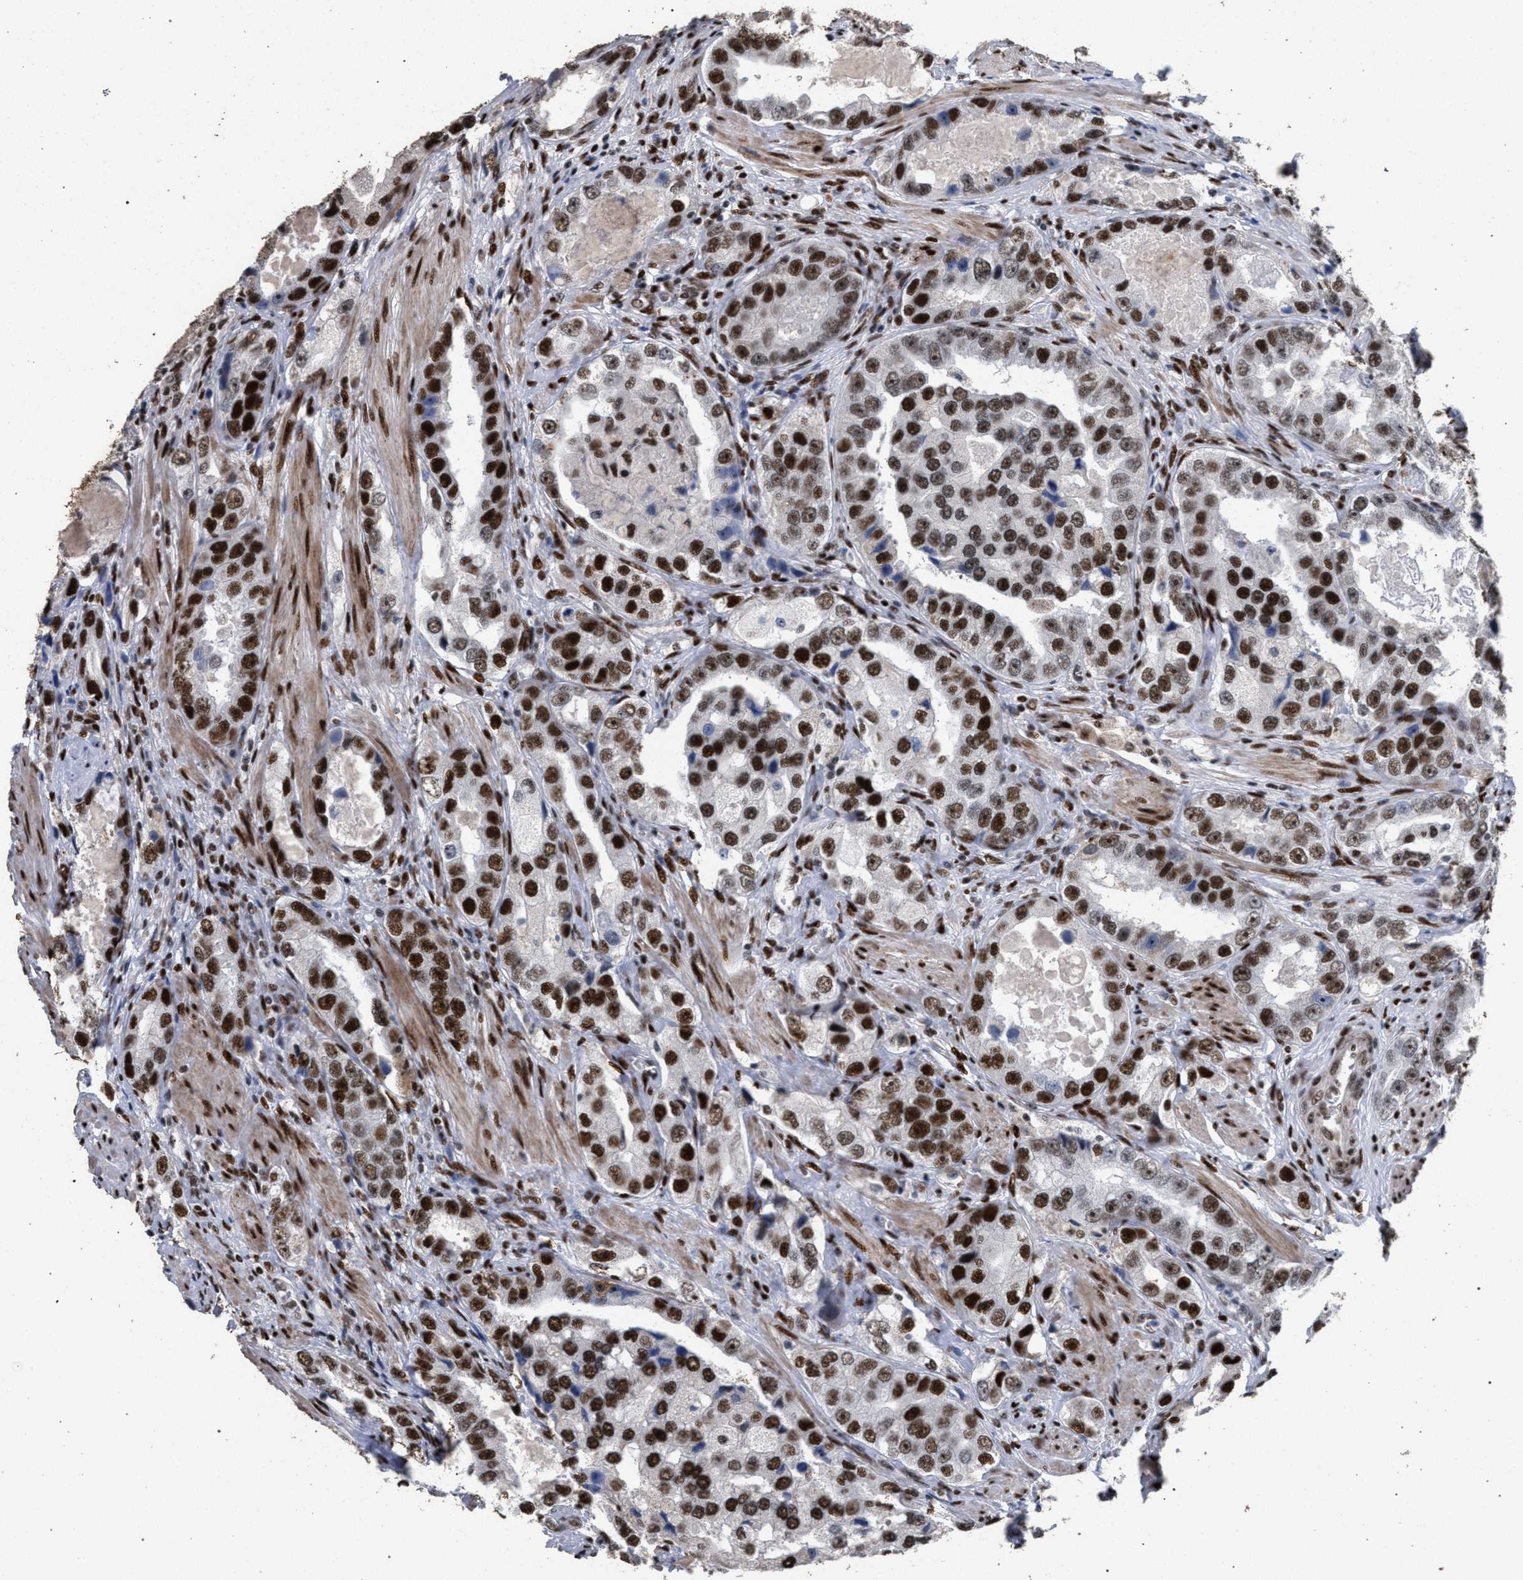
{"staining": {"intensity": "strong", "quantity": ">75%", "location": "nuclear"}, "tissue": "prostate cancer", "cell_type": "Tumor cells", "image_type": "cancer", "snomed": [{"axis": "morphology", "description": "Adenocarcinoma, High grade"}, {"axis": "topography", "description": "Prostate"}], "caption": "Strong nuclear protein staining is present in about >75% of tumor cells in high-grade adenocarcinoma (prostate).", "gene": "TP53BP1", "patient": {"sex": "male", "age": 63}}